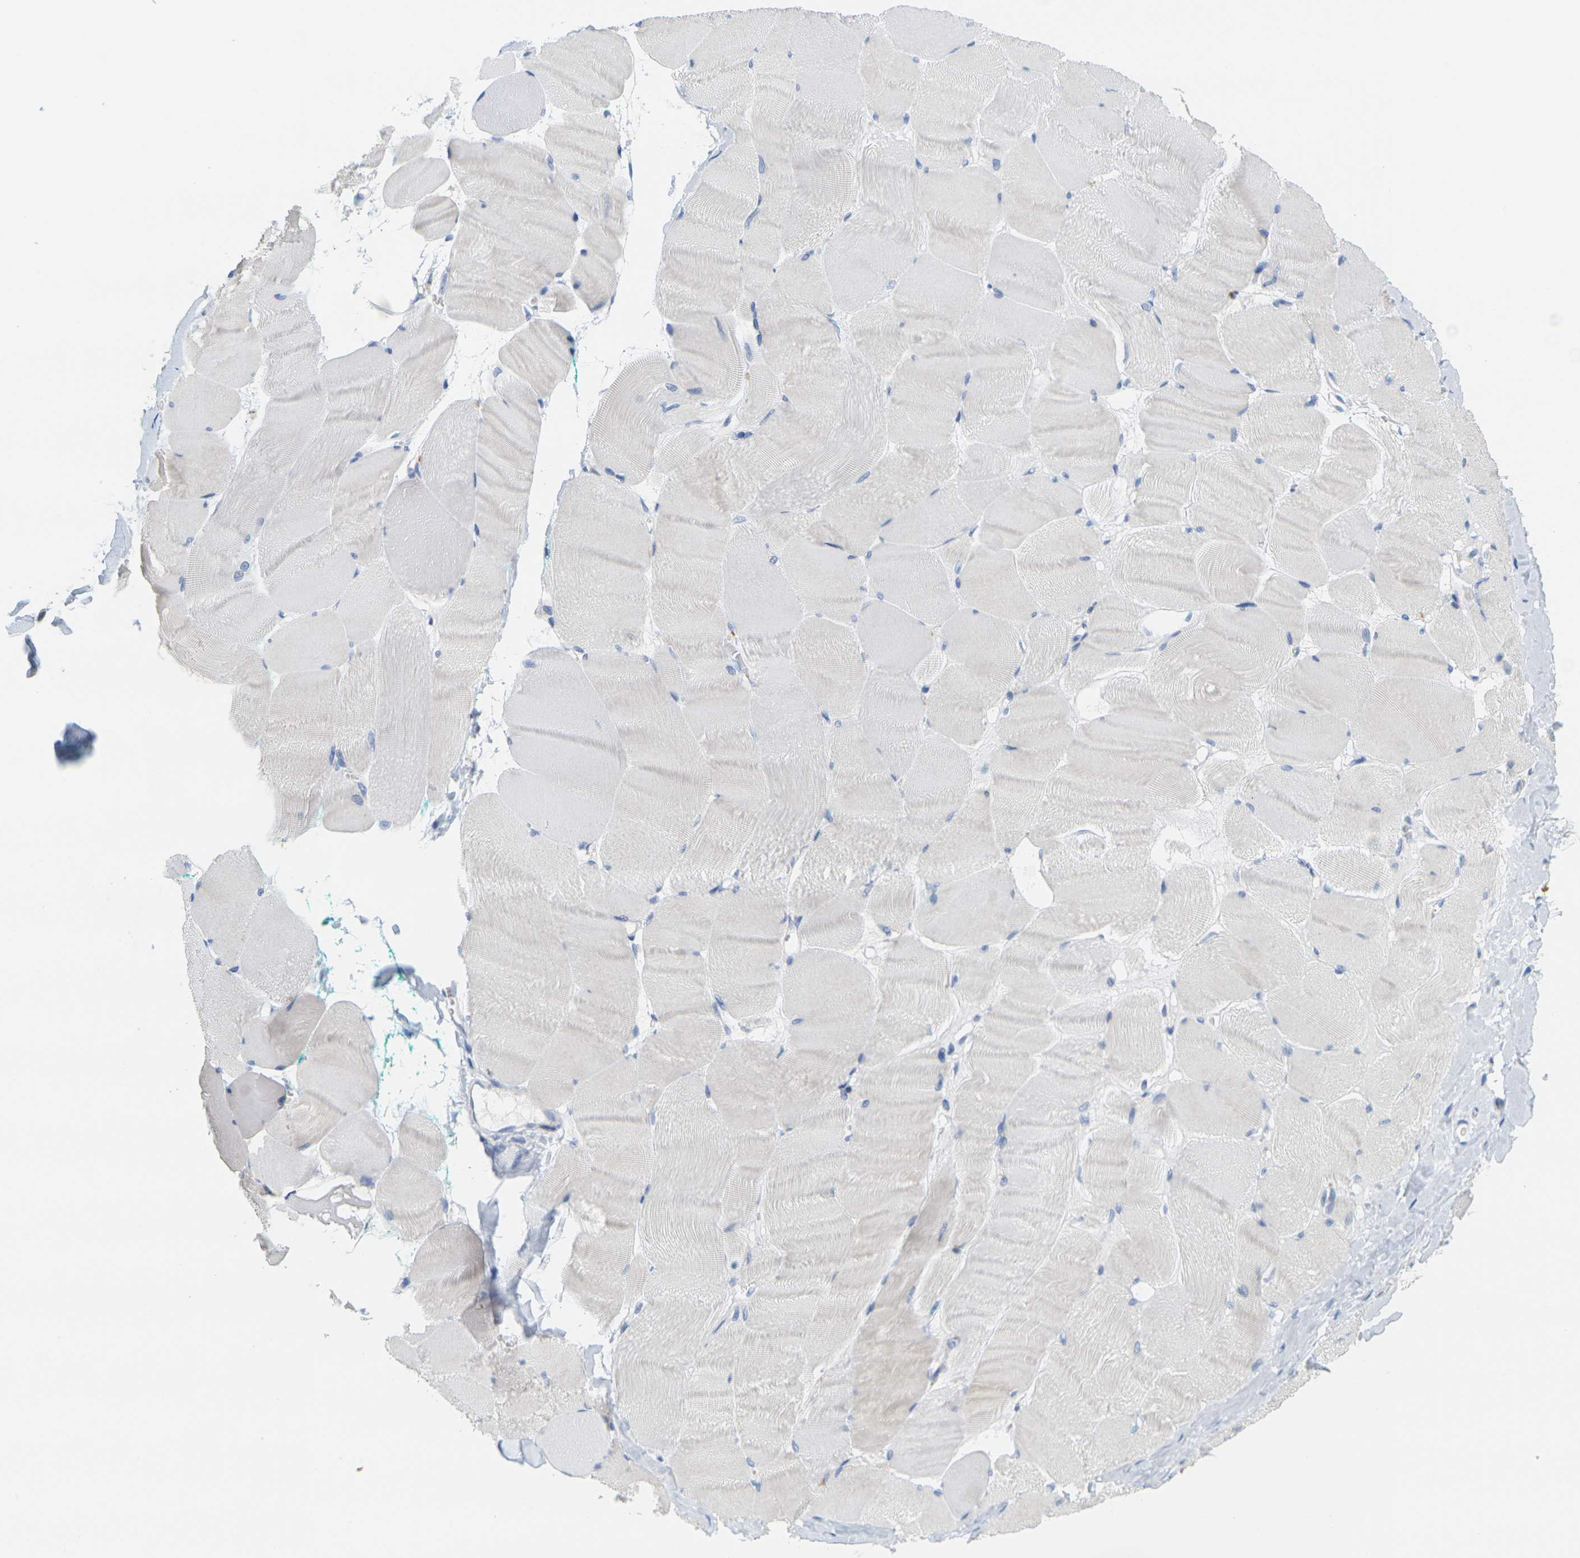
{"staining": {"intensity": "negative", "quantity": "none", "location": "none"}, "tissue": "skeletal muscle", "cell_type": "Myocytes", "image_type": "normal", "snomed": [{"axis": "morphology", "description": "Normal tissue, NOS"}, {"axis": "morphology", "description": "Squamous cell carcinoma, NOS"}, {"axis": "topography", "description": "Skeletal muscle"}], "caption": "Skeletal muscle stained for a protein using IHC displays no positivity myocytes.", "gene": "KLK5", "patient": {"sex": "male", "age": 51}}